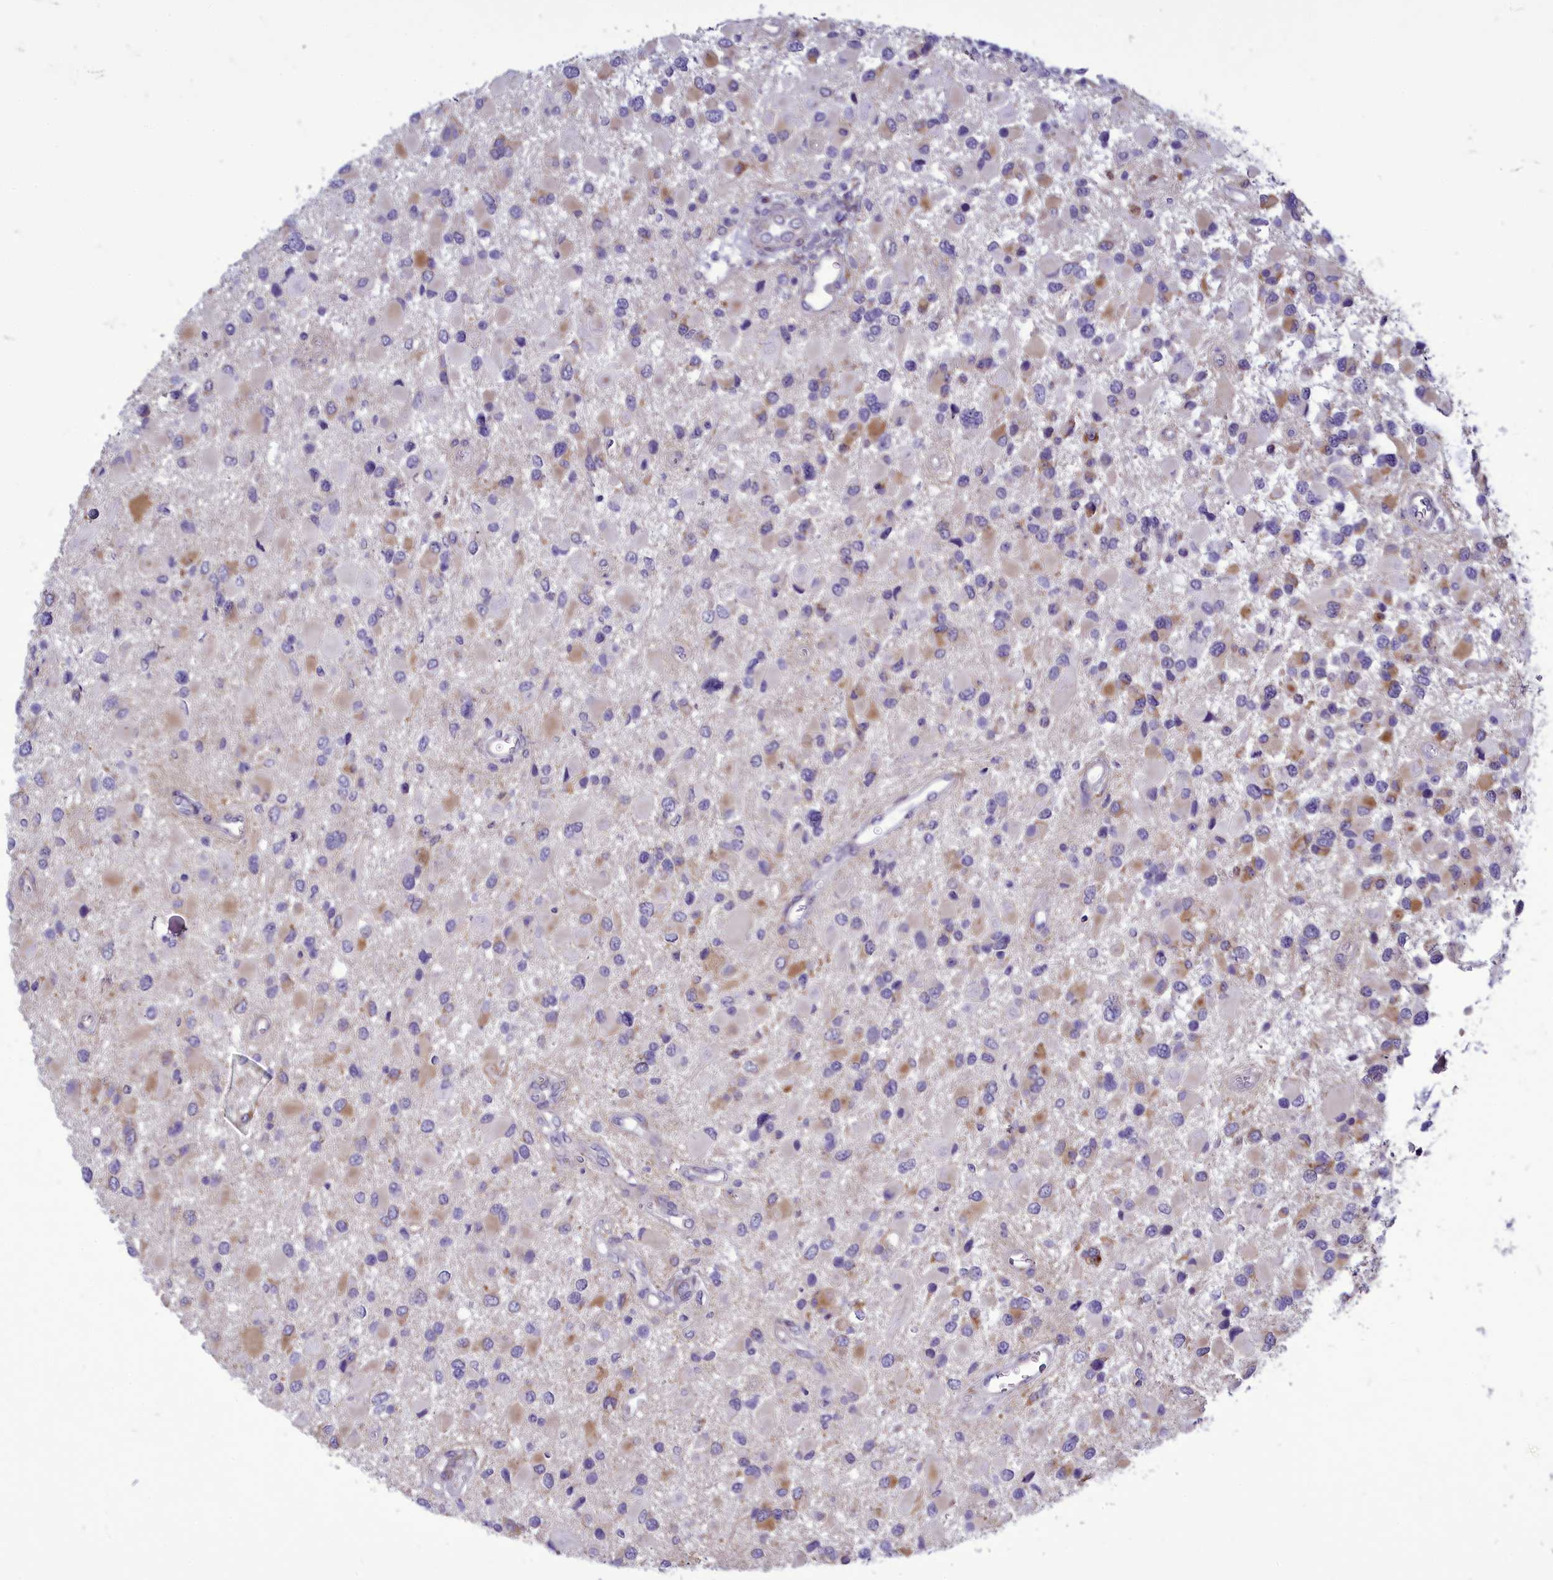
{"staining": {"intensity": "weak", "quantity": "<25%", "location": "cytoplasmic/membranous"}, "tissue": "glioma", "cell_type": "Tumor cells", "image_type": "cancer", "snomed": [{"axis": "morphology", "description": "Glioma, malignant, High grade"}, {"axis": "topography", "description": "Brain"}], "caption": "A micrograph of malignant high-grade glioma stained for a protein shows no brown staining in tumor cells.", "gene": "CENATAC", "patient": {"sex": "male", "age": 53}}